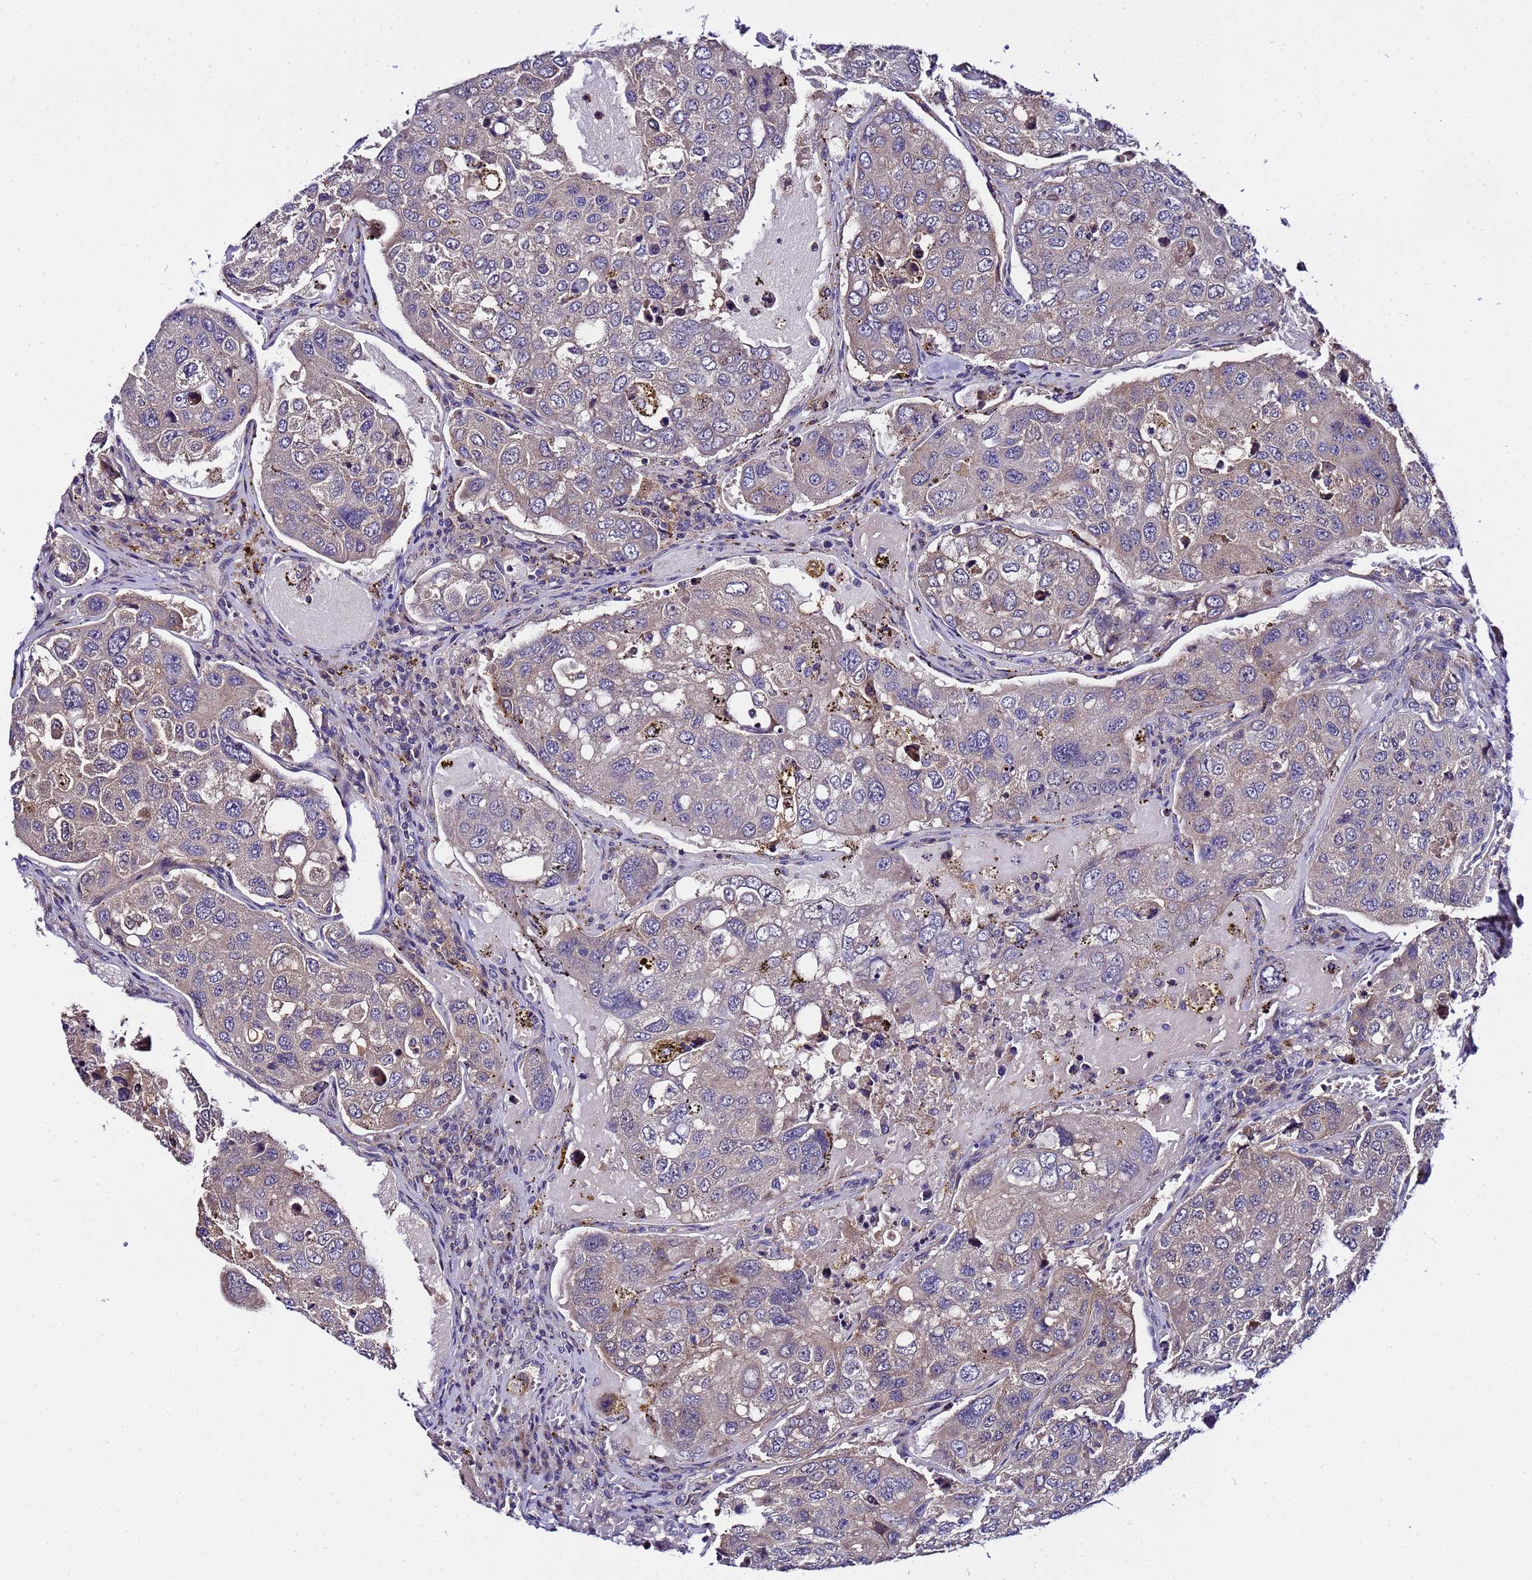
{"staining": {"intensity": "weak", "quantity": "25%-75%", "location": "cytoplasmic/membranous"}, "tissue": "urothelial cancer", "cell_type": "Tumor cells", "image_type": "cancer", "snomed": [{"axis": "morphology", "description": "Urothelial carcinoma, High grade"}, {"axis": "topography", "description": "Lymph node"}, {"axis": "topography", "description": "Urinary bladder"}], "caption": "Human urothelial cancer stained for a protein (brown) reveals weak cytoplasmic/membranous positive positivity in approximately 25%-75% of tumor cells.", "gene": "PLXDC2", "patient": {"sex": "male", "age": 51}}